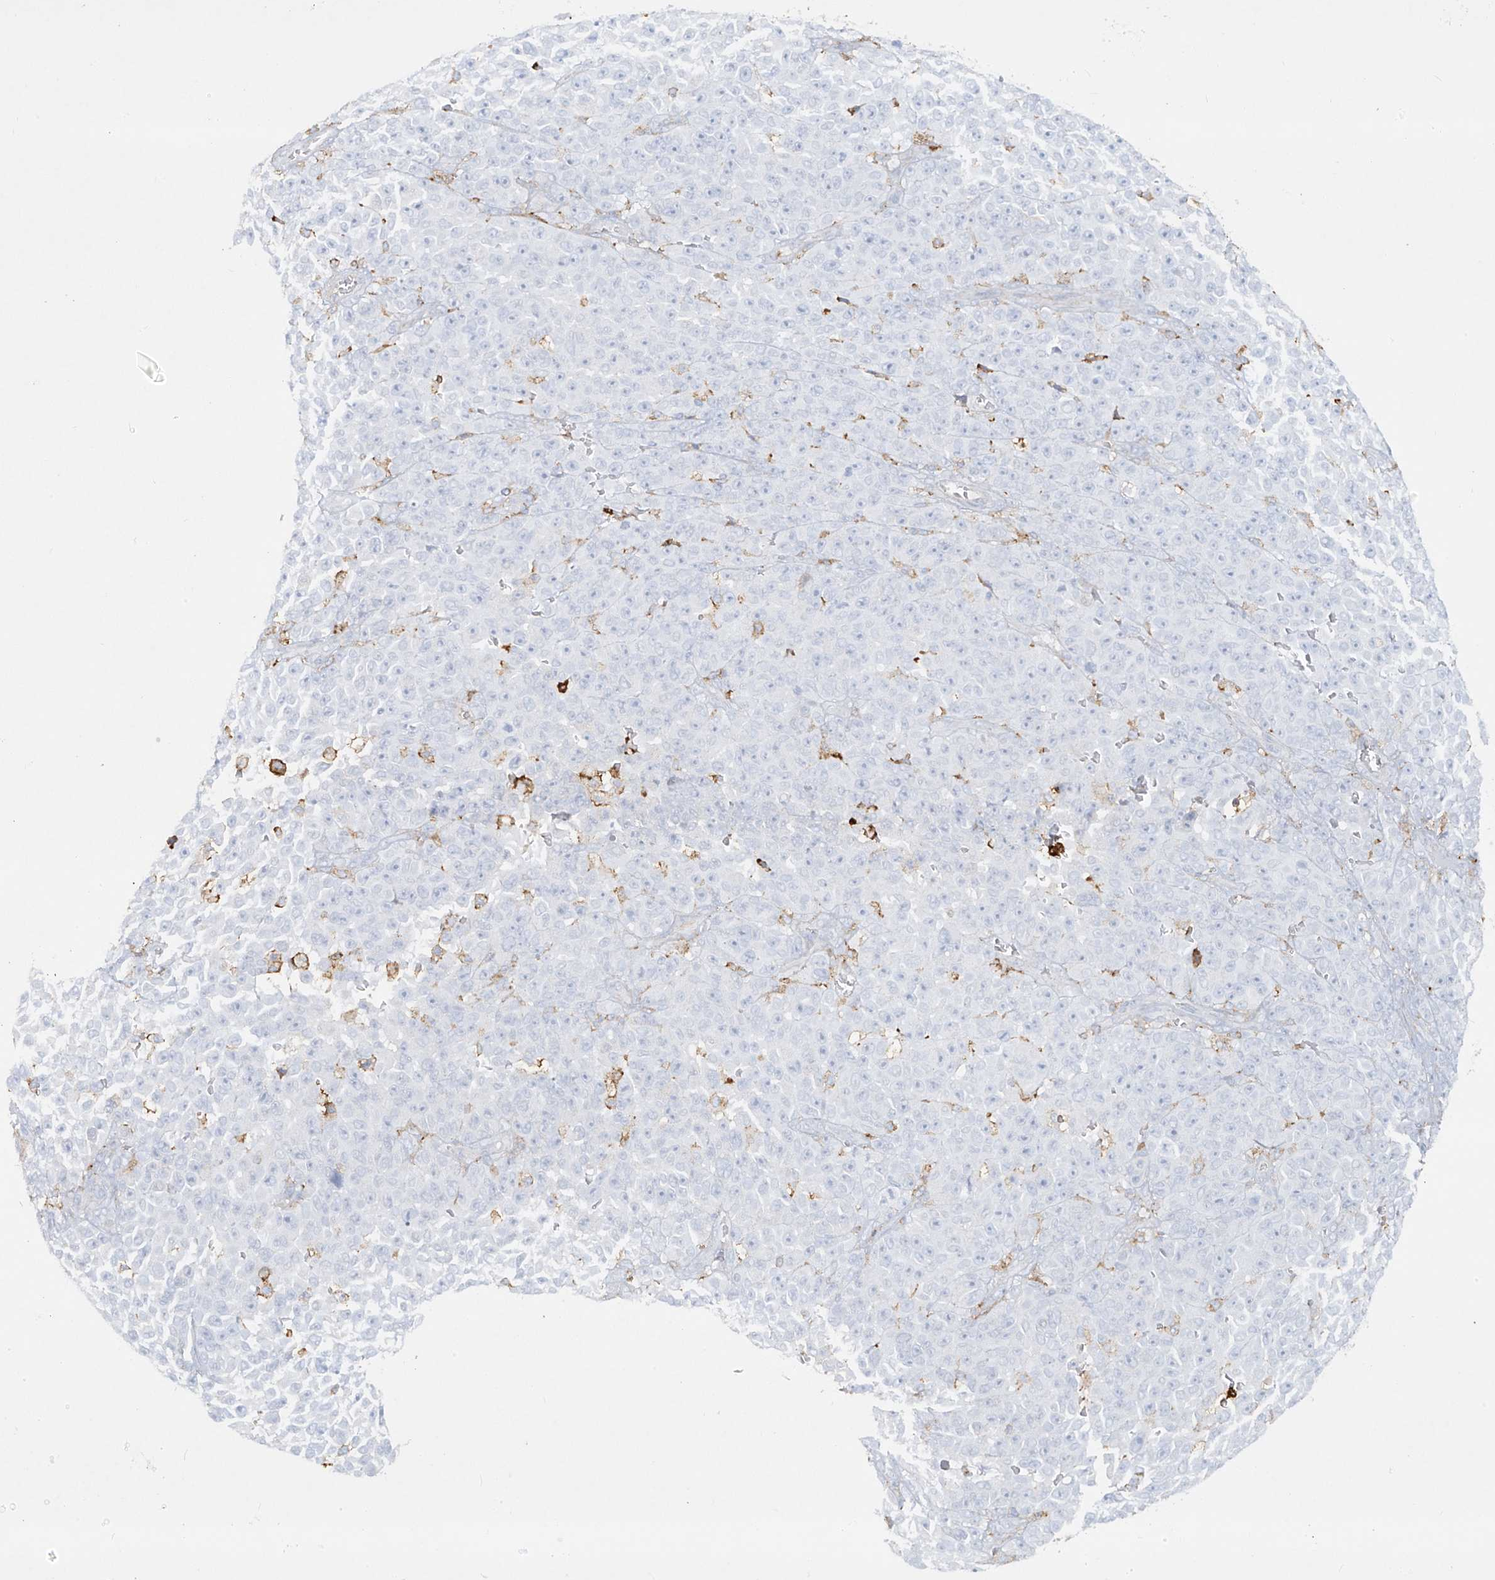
{"staining": {"intensity": "negative", "quantity": "none", "location": "none"}, "tissue": "melanoma", "cell_type": "Tumor cells", "image_type": "cancer", "snomed": [{"axis": "morphology", "description": "Malignant melanoma, NOS"}, {"axis": "topography", "description": "Skin"}], "caption": "The IHC image has no significant staining in tumor cells of melanoma tissue. Brightfield microscopy of immunohistochemistry stained with DAB (3,3'-diaminobenzidine) (brown) and hematoxylin (blue), captured at high magnification.", "gene": "FCGR3A", "patient": {"sex": "female", "age": 82}}